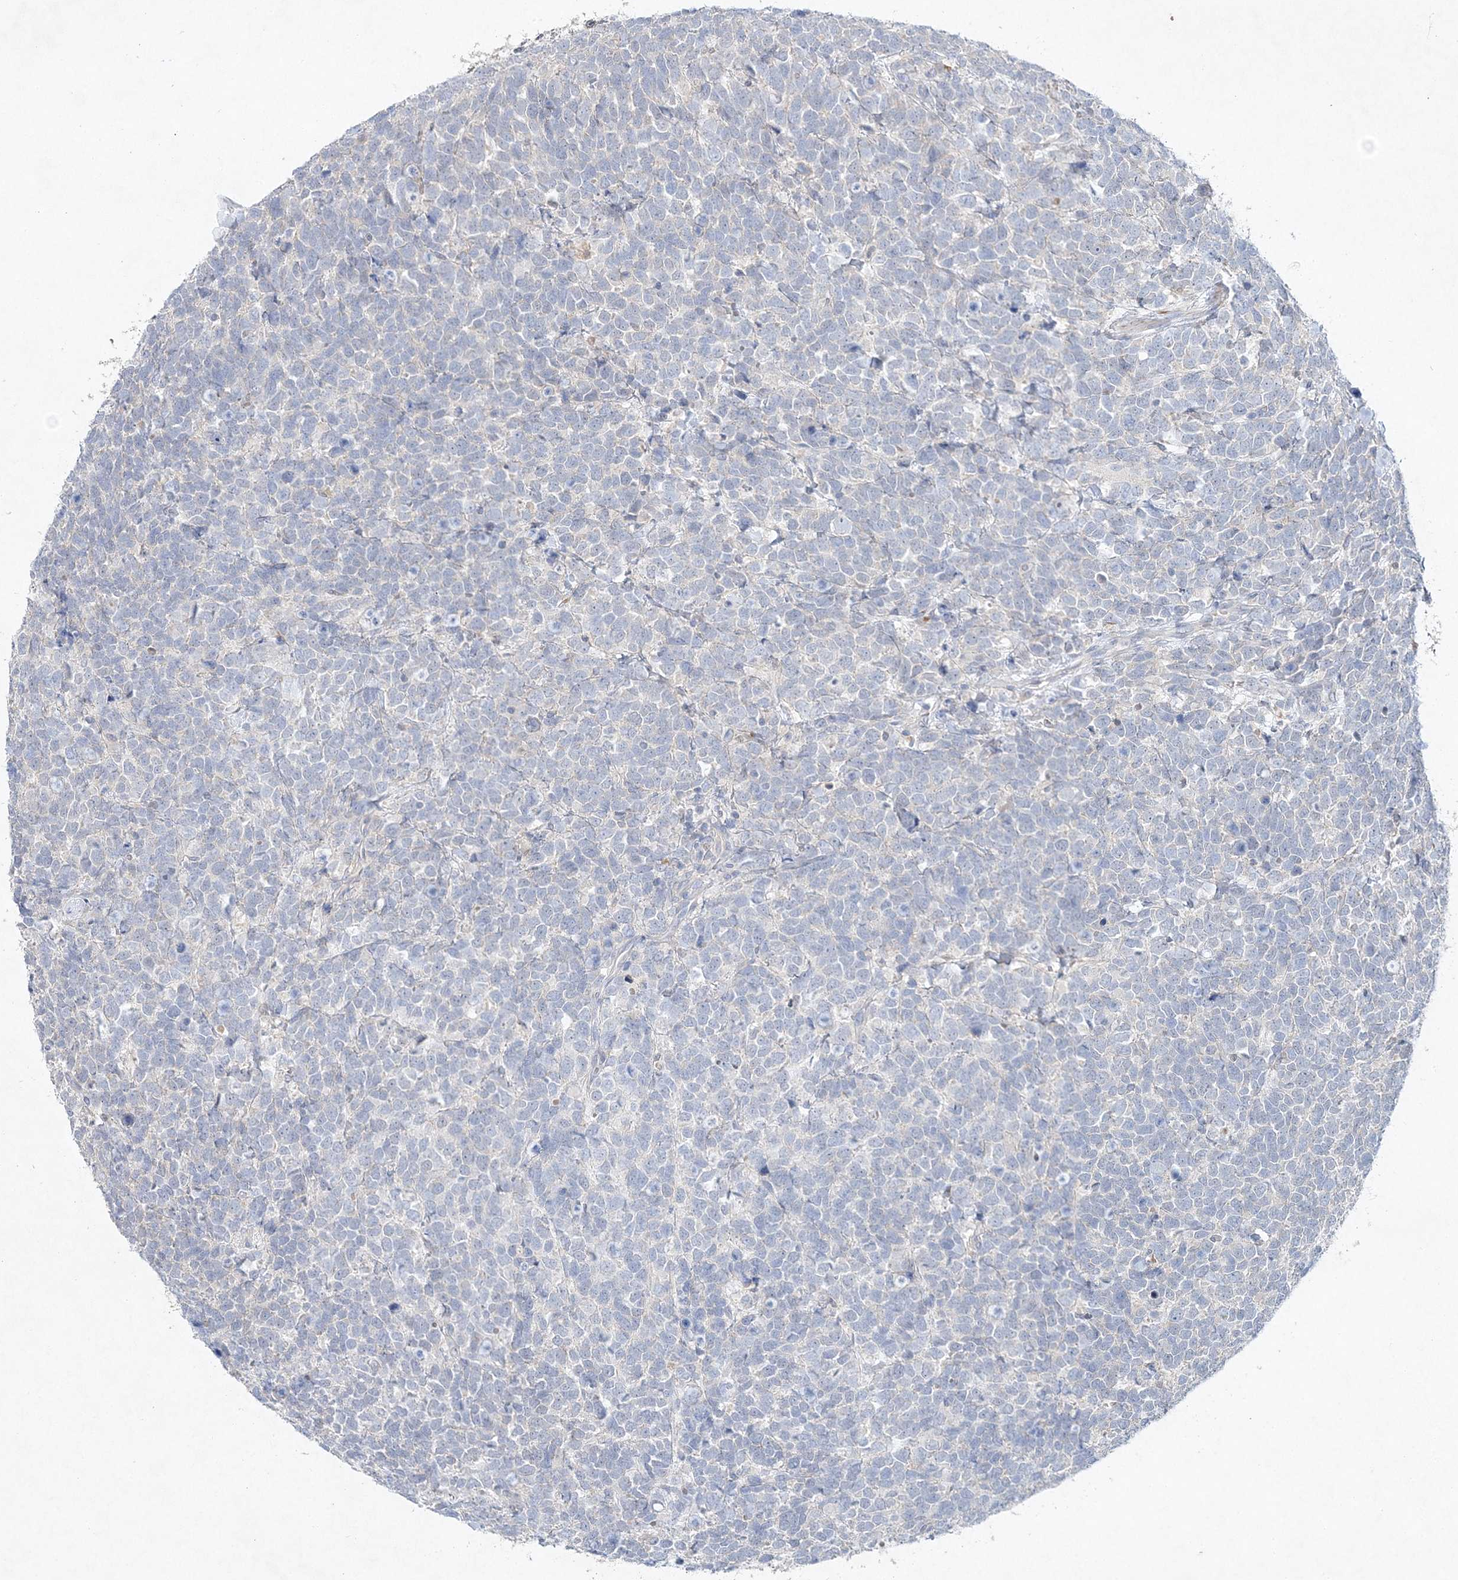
{"staining": {"intensity": "negative", "quantity": "none", "location": "none"}, "tissue": "urothelial cancer", "cell_type": "Tumor cells", "image_type": "cancer", "snomed": [{"axis": "morphology", "description": "Urothelial carcinoma, High grade"}, {"axis": "topography", "description": "Urinary bladder"}], "caption": "Tumor cells show no significant staining in urothelial cancer.", "gene": "MAT2B", "patient": {"sex": "female", "age": 82}}